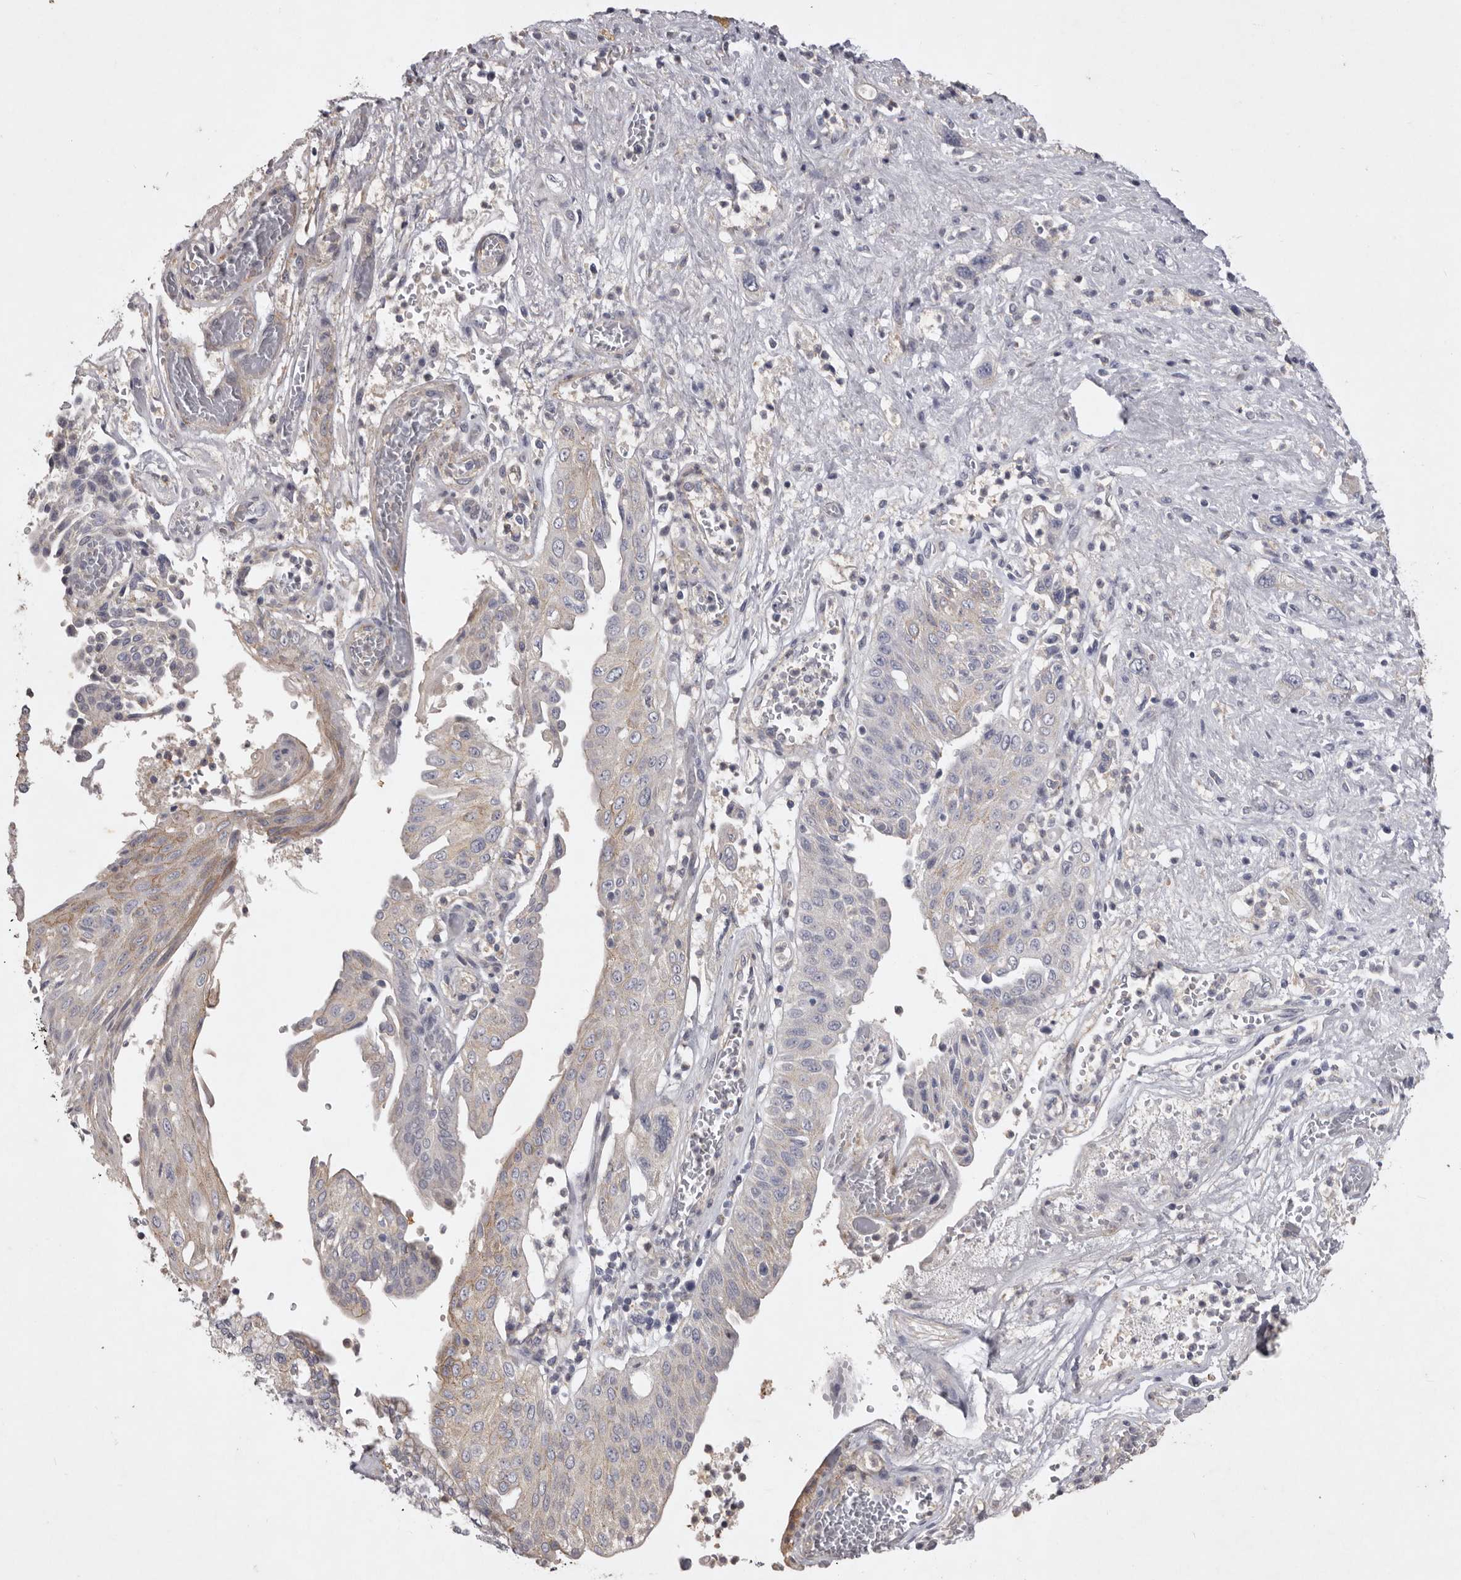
{"staining": {"intensity": "weak", "quantity": "<25%", "location": "cytoplasmic/membranous"}, "tissue": "pancreatic cancer", "cell_type": "Tumor cells", "image_type": "cancer", "snomed": [{"axis": "morphology", "description": "Adenocarcinoma, NOS"}, {"axis": "topography", "description": "Pancreas"}], "caption": "Immunohistochemistry photomicrograph of neoplastic tissue: human pancreatic adenocarcinoma stained with DAB (3,3'-diaminobenzidine) exhibits no significant protein staining in tumor cells.", "gene": "NKAIN4", "patient": {"sex": "female", "age": 73}}